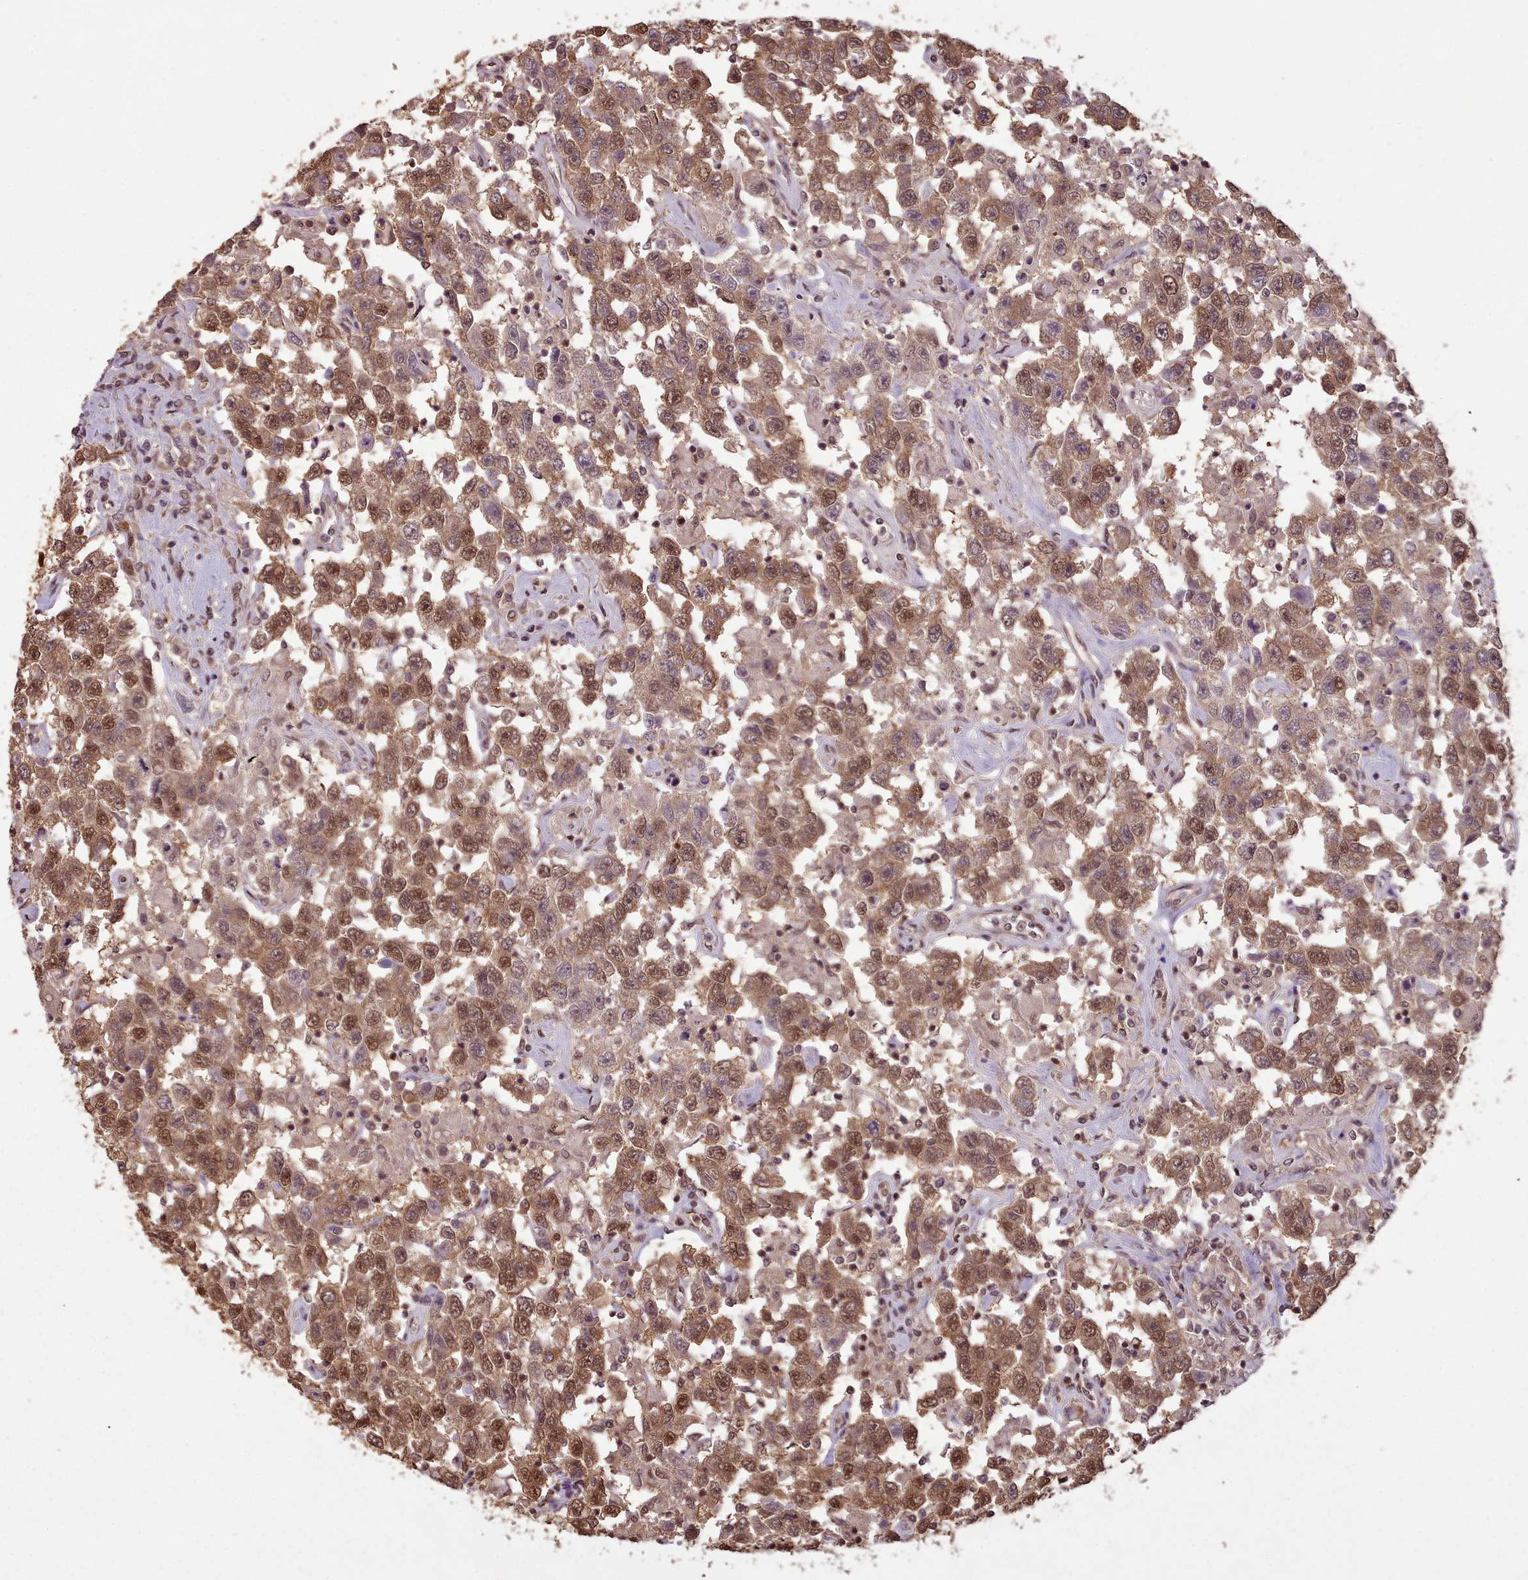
{"staining": {"intensity": "moderate", "quantity": ">75%", "location": "cytoplasmic/membranous,nuclear"}, "tissue": "testis cancer", "cell_type": "Tumor cells", "image_type": "cancer", "snomed": [{"axis": "morphology", "description": "Seminoma, NOS"}, {"axis": "topography", "description": "Testis"}], "caption": "Tumor cells demonstrate medium levels of moderate cytoplasmic/membranous and nuclear staining in approximately >75% of cells in testis cancer (seminoma).", "gene": "RPS27A", "patient": {"sex": "male", "age": 41}}